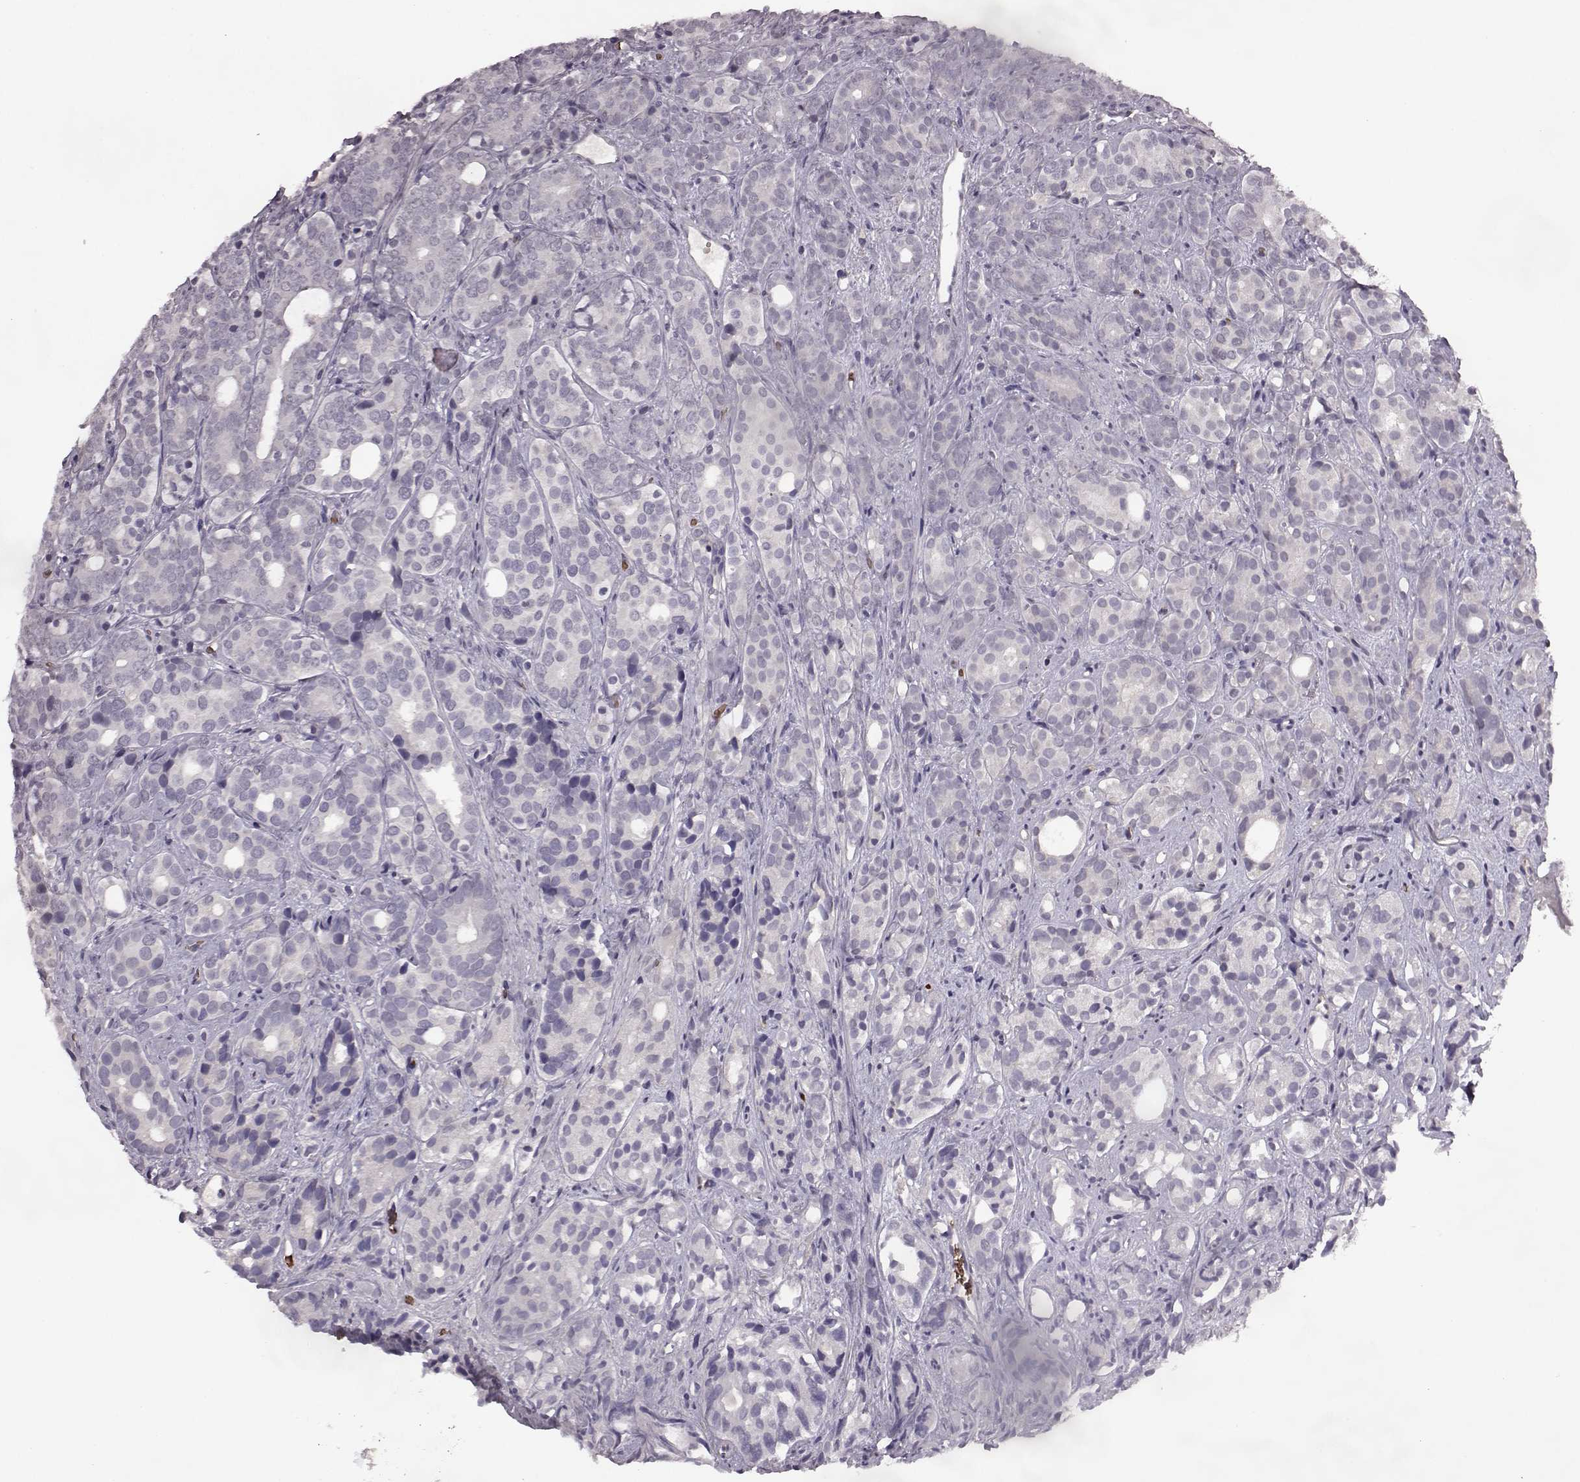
{"staining": {"intensity": "negative", "quantity": "none", "location": "none"}, "tissue": "prostate cancer", "cell_type": "Tumor cells", "image_type": "cancer", "snomed": [{"axis": "morphology", "description": "Adenocarcinoma, High grade"}, {"axis": "topography", "description": "Prostate"}], "caption": "Immunohistochemistry micrograph of neoplastic tissue: prostate cancer (adenocarcinoma (high-grade)) stained with DAB (3,3'-diaminobenzidine) demonstrates no significant protein staining in tumor cells.", "gene": "PROP1", "patient": {"sex": "male", "age": 84}}